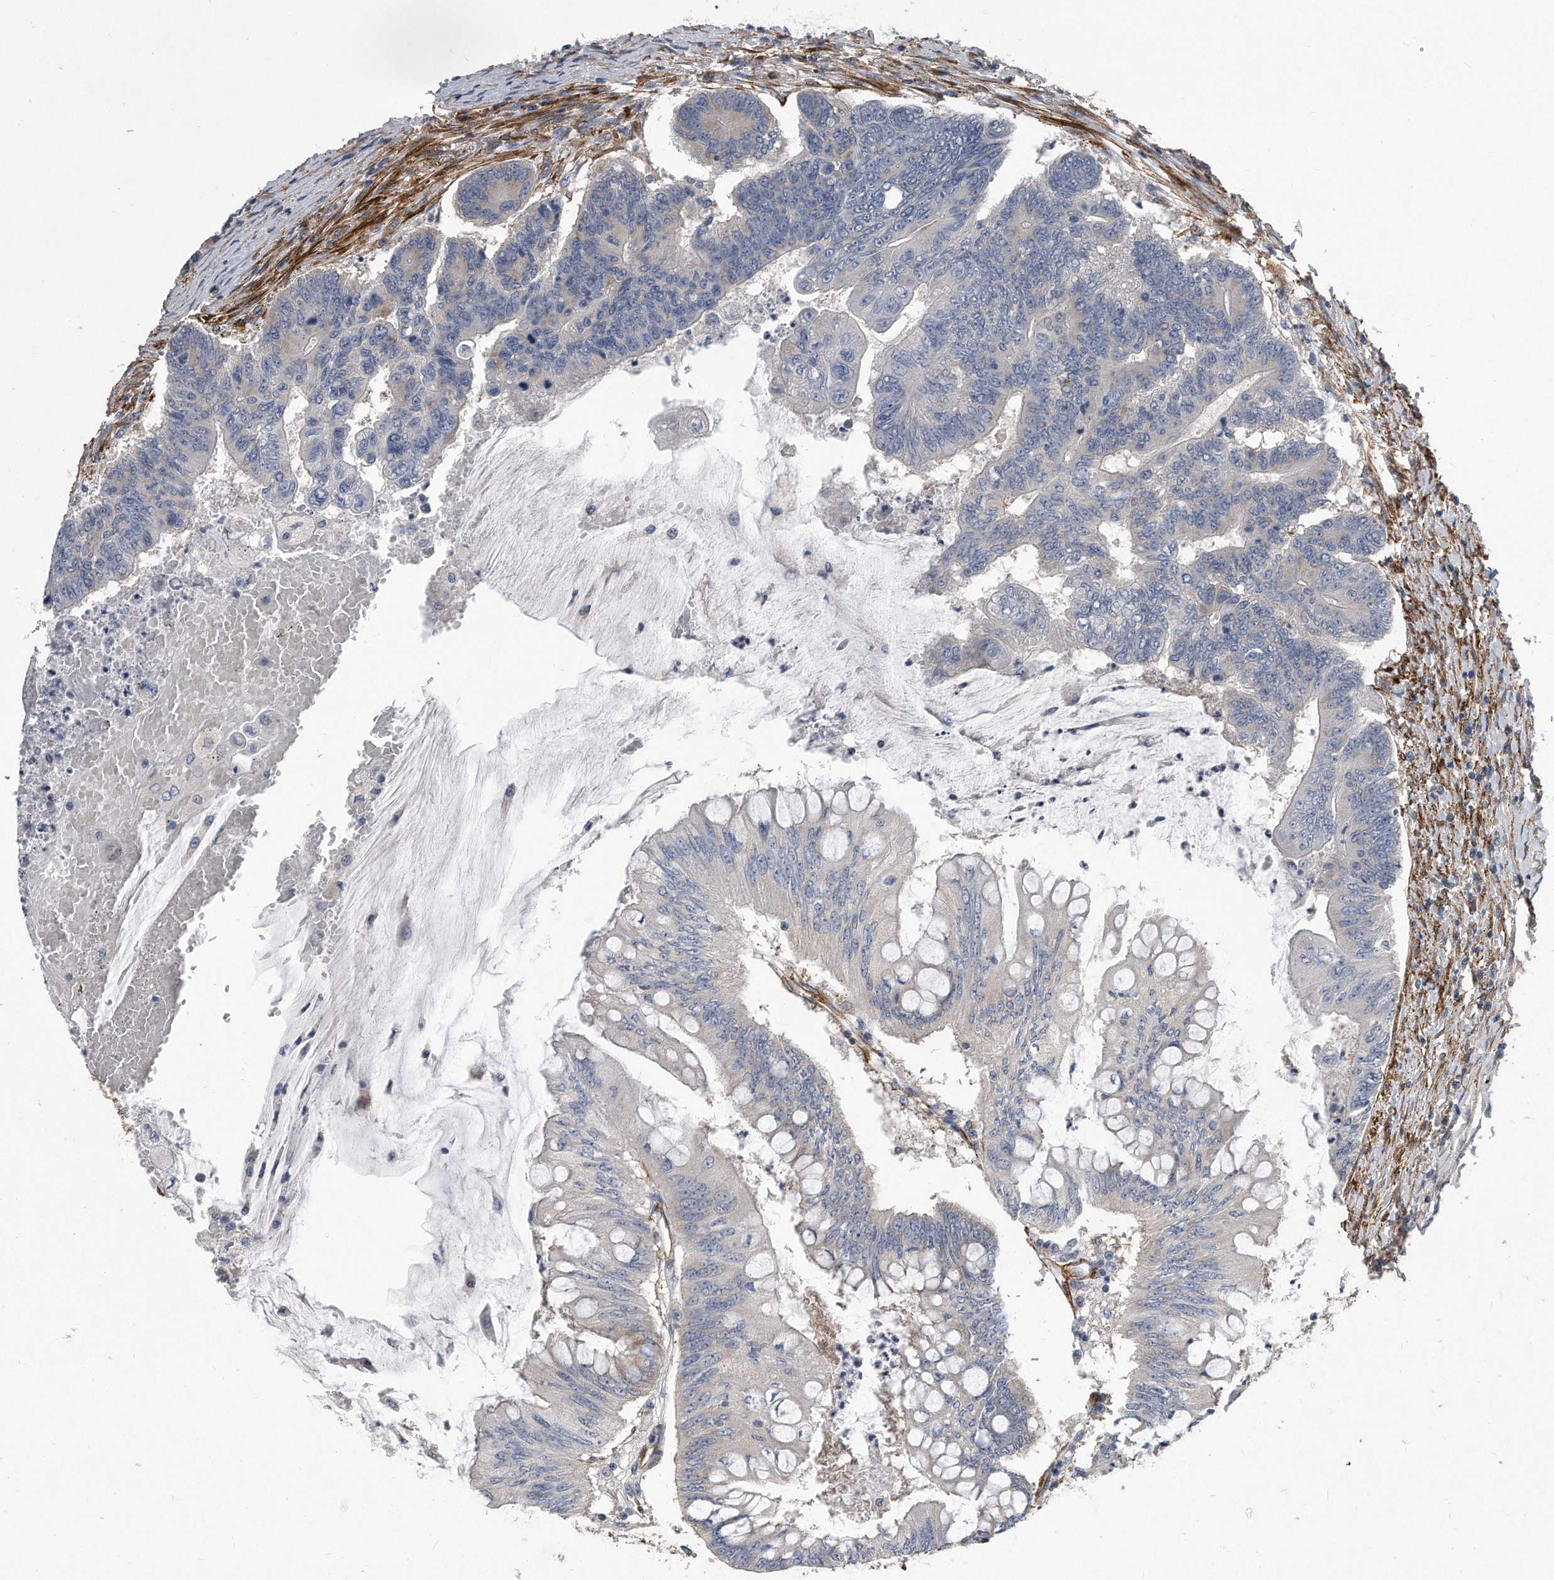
{"staining": {"intensity": "negative", "quantity": "none", "location": "none"}, "tissue": "colorectal cancer", "cell_type": "Tumor cells", "image_type": "cancer", "snomed": [{"axis": "morphology", "description": "Adenoma, NOS"}, {"axis": "morphology", "description": "Adenocarcinoma, NOS"}, {"axis": "topography", "description": "Colon"}], "caption": "The image exhibits no significant positivity in tumor cells of colorectal cancer (adenocarcinoma). Brightfield microscopy of immunohistochemistry (IHC) stained with DAB (3,3'-diaminobenzidine) (brown) and hematoxylin (blue), captured at high magnification.", "gene": "EIF2B4", "patient": {"sex": "male", "age": 79}}